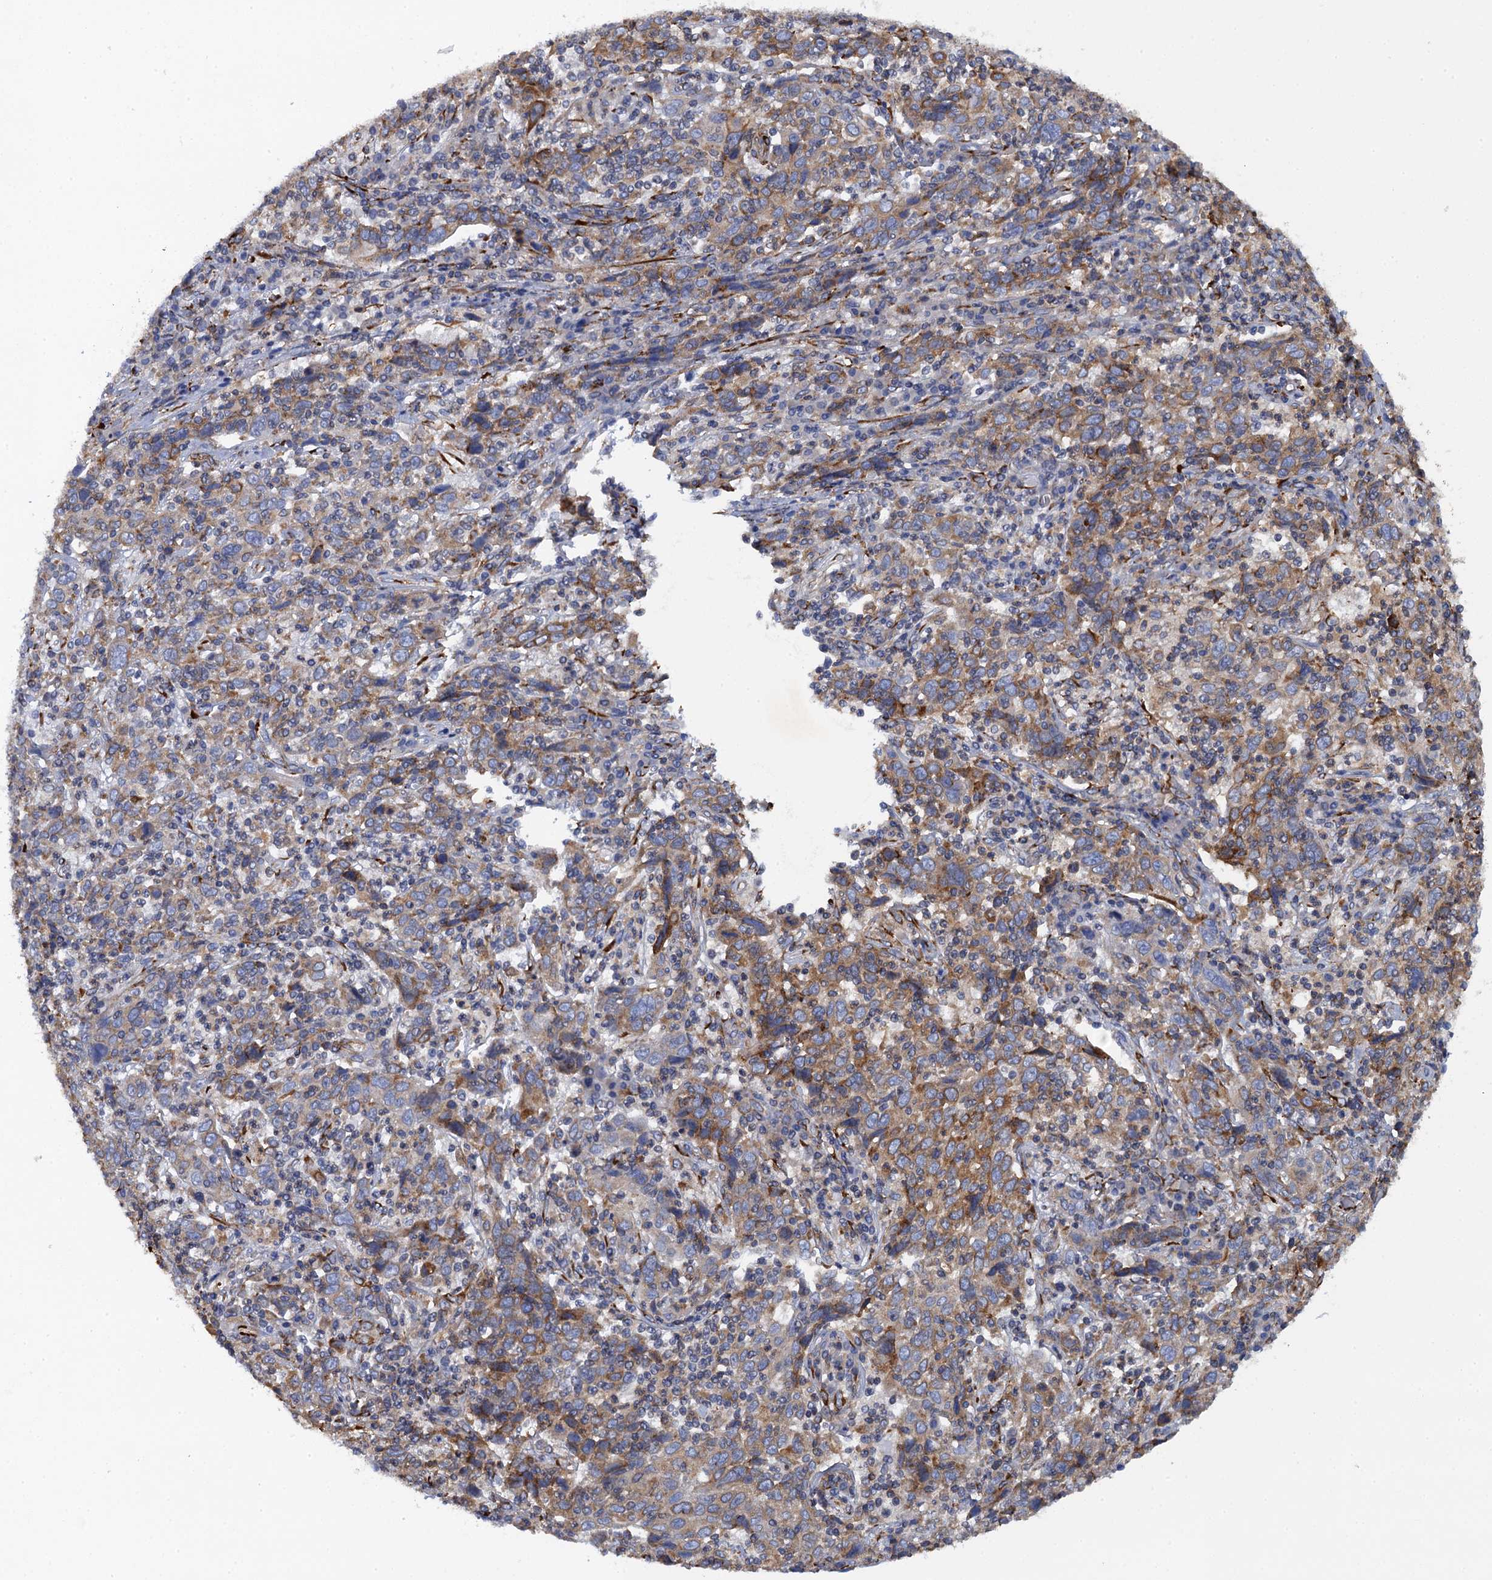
{"staining": {"intensity": "moderate", "quantity": ">75%", "location": "cytoplasmic/membranous"}, "tissue": "cervical cancer", "cell_type": "Tumor cells", "image_type": "cancer", "snomed": [{"axis": "morphology", "description": "Squamous cell carcinoma, NOS"}, {"axis": "topography", "description": "Cervix"}], "caption": "Moderate cytoplasmic/membranous expression for a protein is seen in about >75% of tumor cells of cervical cancer using immunohistochemistry (IHC).", "gene": "POGLUT3", "patient": {"sex": "female", "age": 46}}